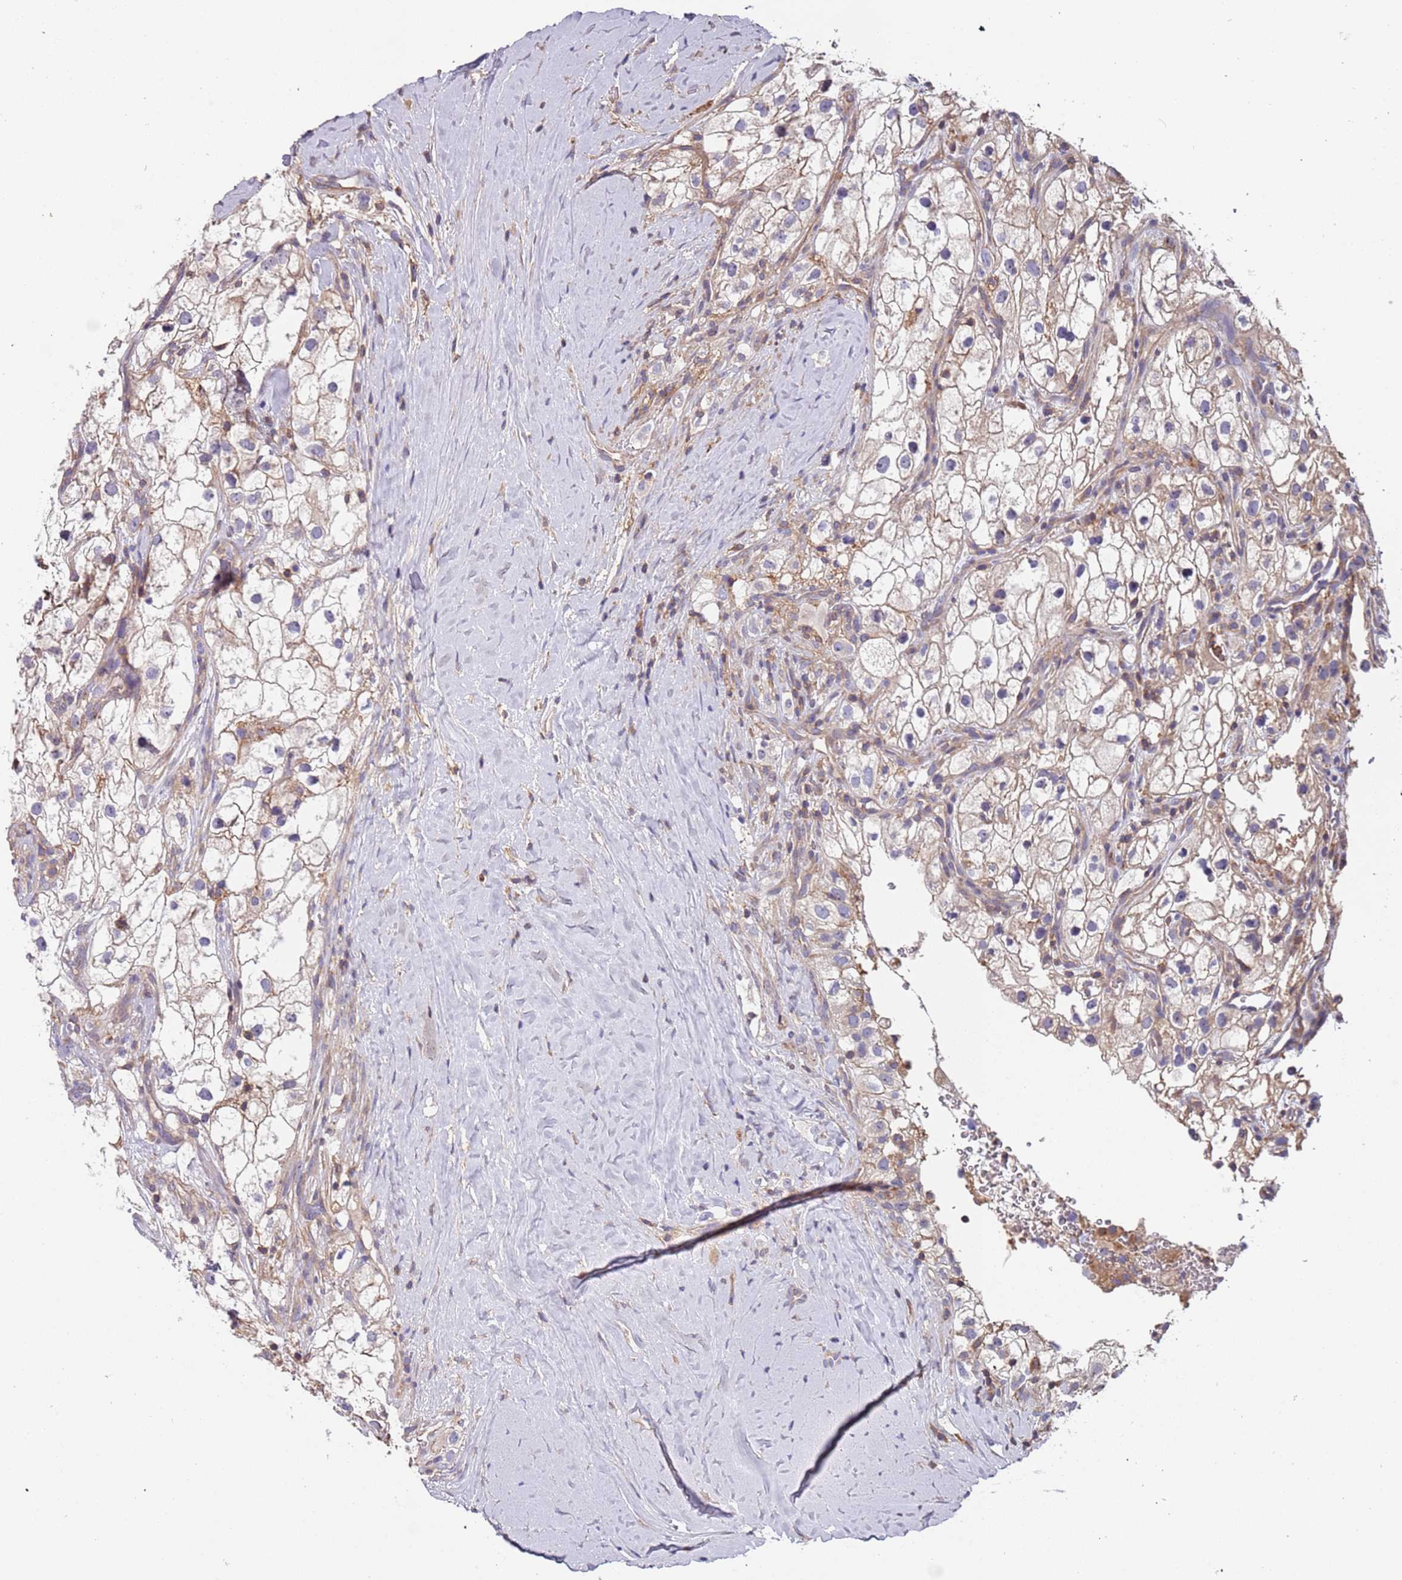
{"staining": {"intensity": "weak", "quantity": "<25%", "location": "cytoplasmic/membranous"}, "tissue": "renal cancer", "cell_type": "Tumor cells", "image_type": "cancer", "snomed": [{"axis": "morphology", "description": "Adenocarcinoma, NOS"}, {"axis": "topography", "description": "Kidney"}], "caption": "Tumor cells show no significant positivity in renal cancer.", "gene": "SYT4", "patient": {"sex": "male", "age": 59}}